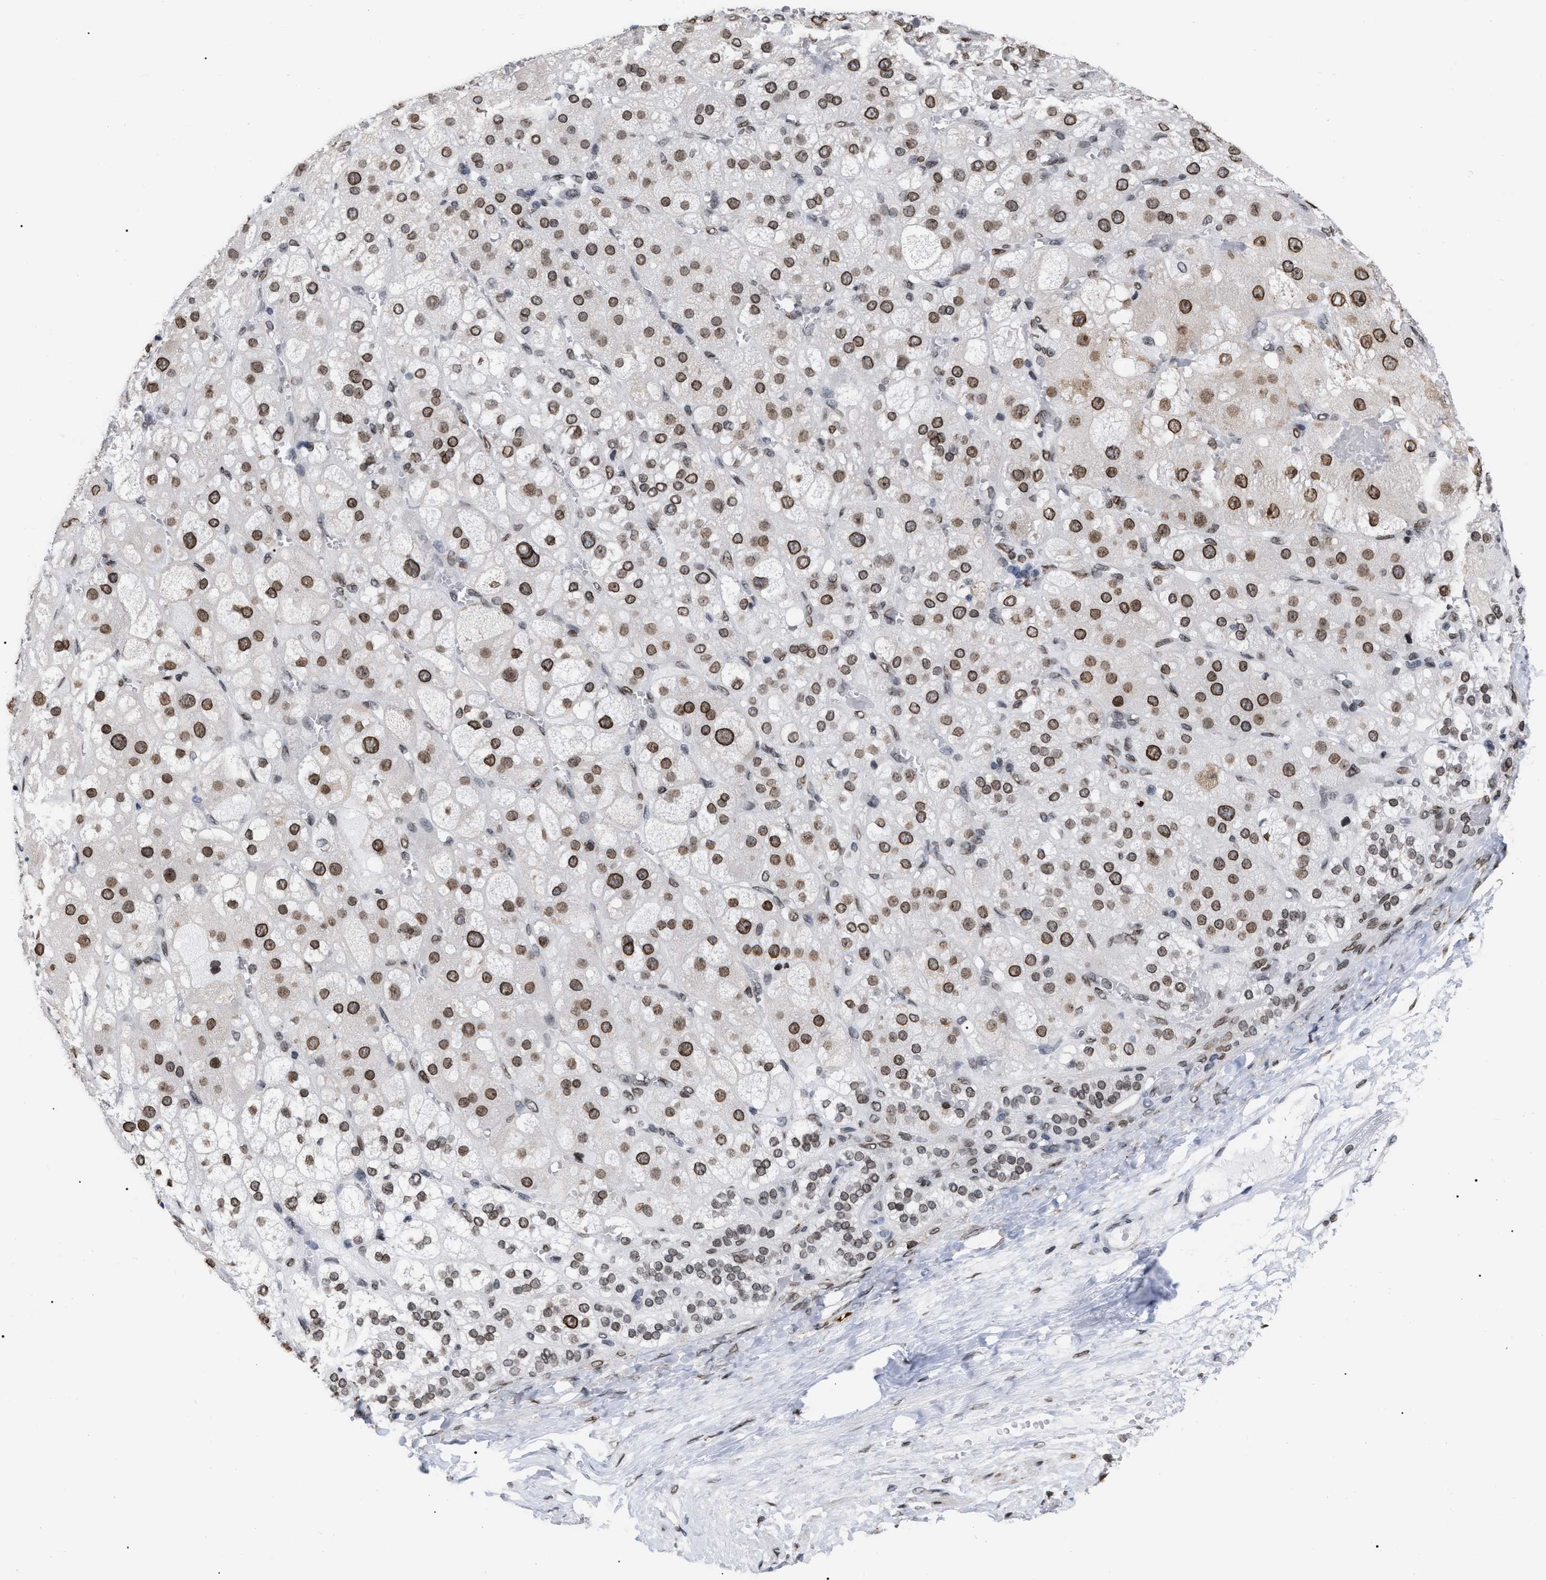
{"staining": {"intensity": "strong", "quantity": ">75%", "location": "cytoplasmic/membranous,nuclear"}, "tissue": "adrenal gland", "cell_type": "Glandular cells", "image_type": "normal", "snomed": [{"axis": "morphology", "description": "Normal tissue, NOS"}, {"axis": "topography", "description": "Adrenal gland"}], "caption": "Immunohistochemistry image of benign adrenal gland: human adrenal gland stained using immunohistochemistry shows high levels of strong protein expression localized specifically in the cytoplasmic/membranous,nuclear of glandular cells, appearing as a cytoplasmic/membranous,nuclear brown color.", "gene": "TPR", "patient": {"sex": "female", "age": 47}}